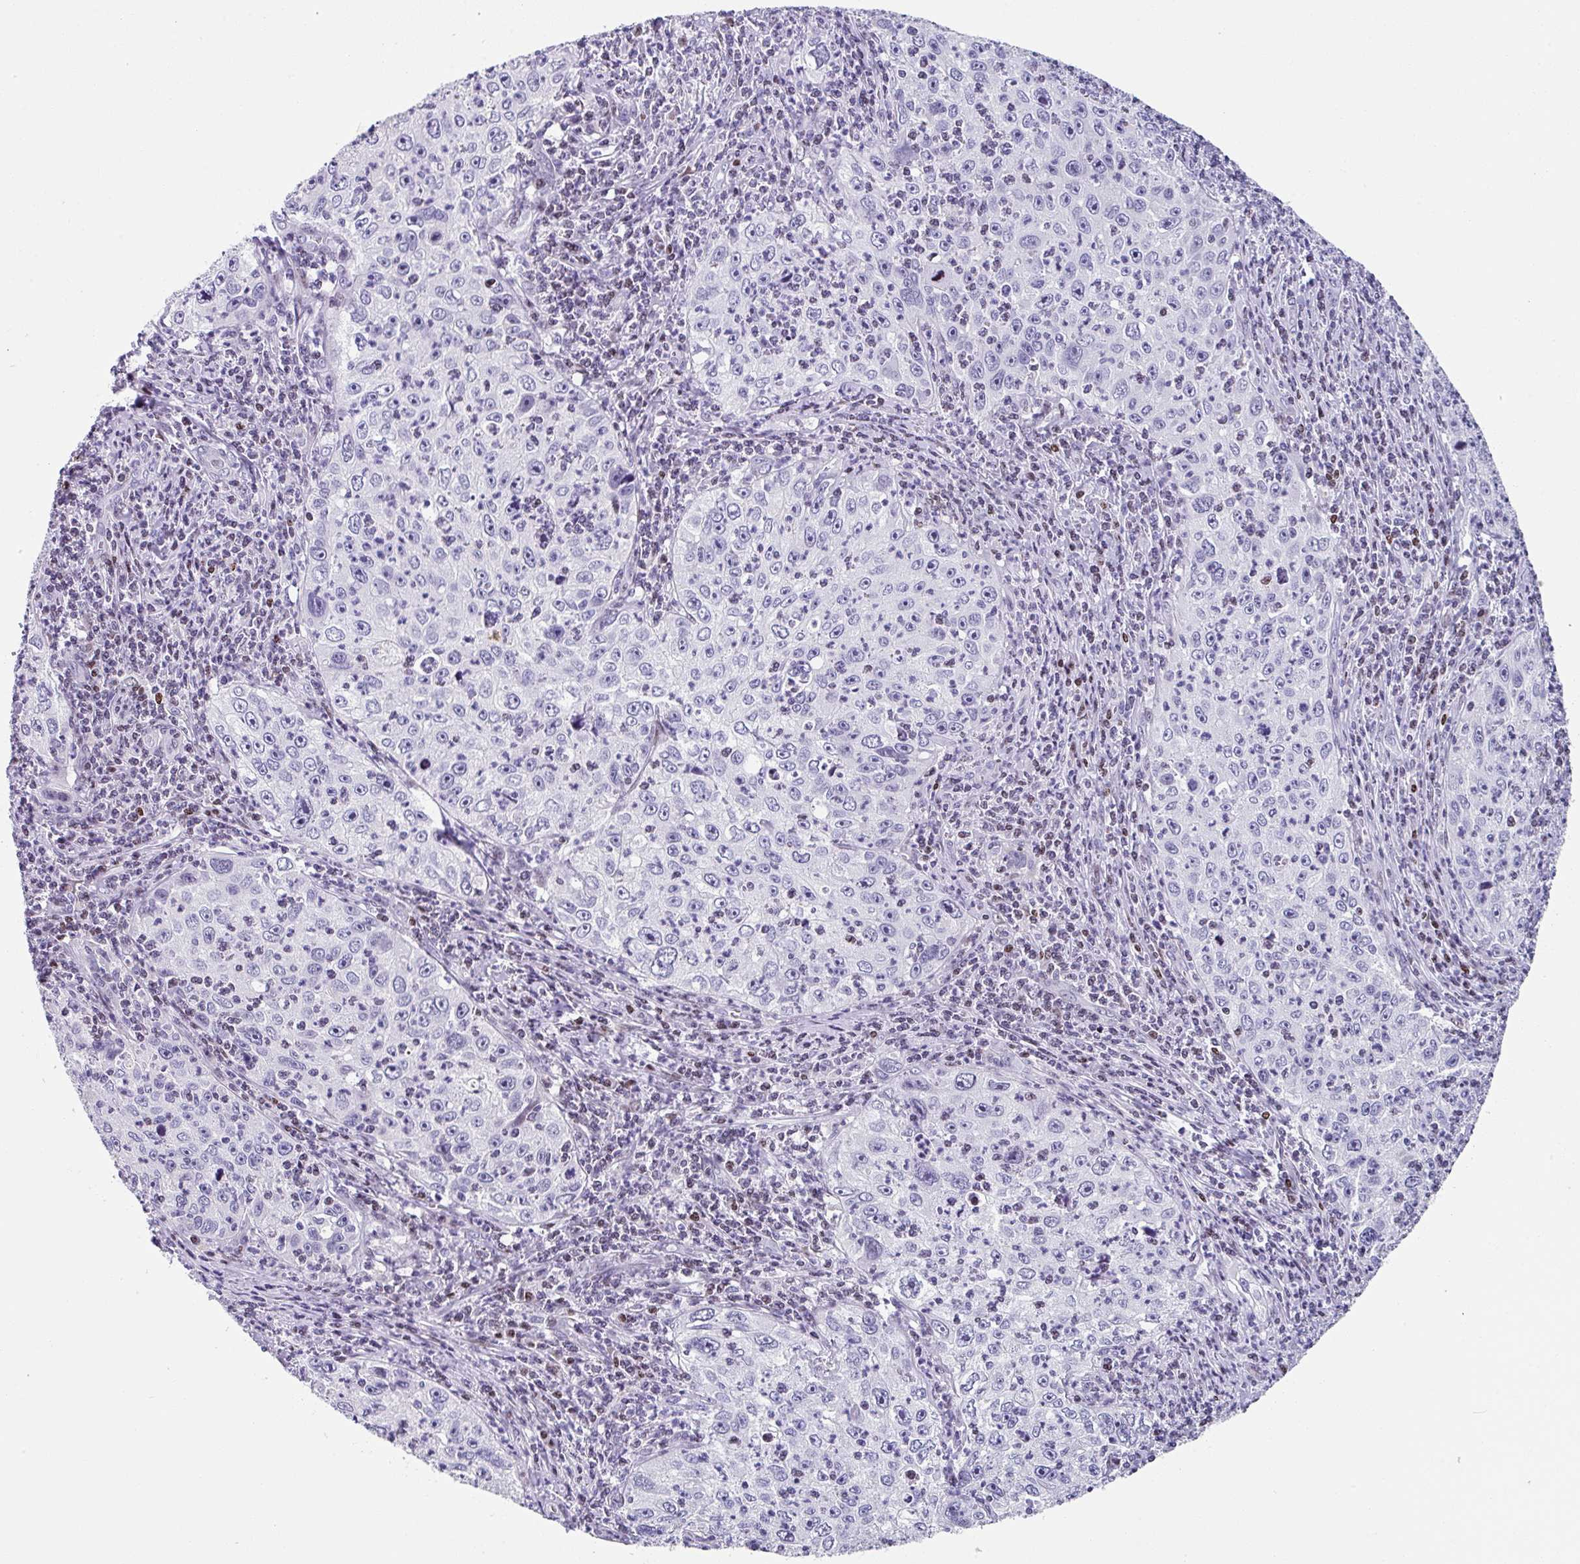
{"staining": {"intensity": "negative", "quantity": "none", "location": "none"}, "tissue": "cervical cancer", "cell_type": "Tumor cells", "image_type": "cancer", "snomed": [{"axis": "morphology", "description": "Squamous cell carcinoma, NOS"}, {"axis": "topography", "description": "Cervix"}], "caption": "Tumor cells show no significant positivity in cervical cancer (squamous cell carcinoma).", "gene": "TCF3", "patient": {"sex": "female", "age": 30}}